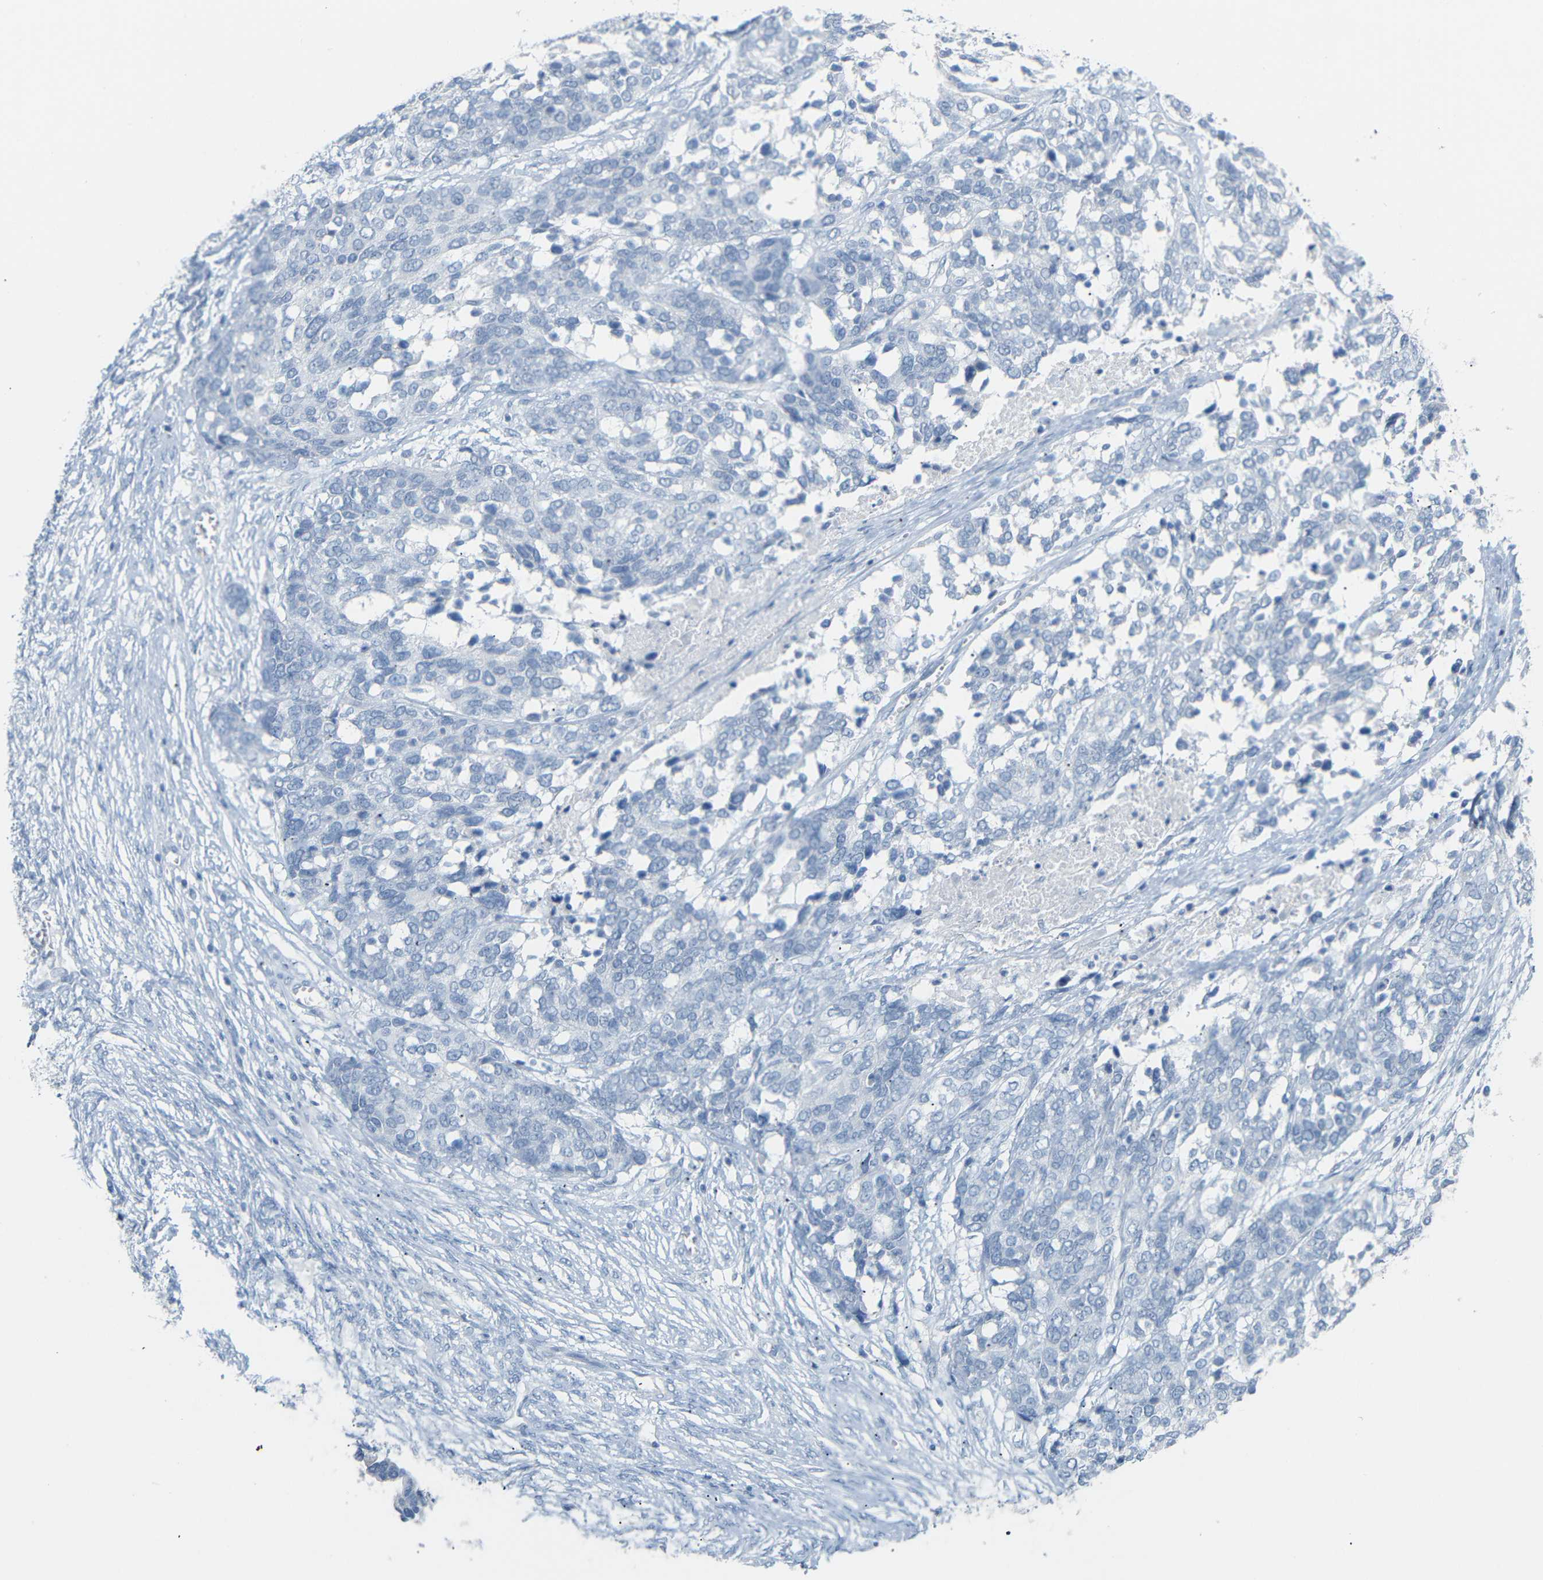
{"staining": {"intensity": "negative", "quantity": "none", "location": "none"}, "tissue": "ovarian cancer", "cell_type": "Tumor cells", "image_type": "cancer", "snomed": [{"axis": "morphology", "description": "Cystadenocarcinoma, serous, NOS"}, {"axis": "topography", "description": "Ovary"}], "caption": "IHC photomicrograph of ovarian cancer stained for a protein (brown), which displays no positivity in tumor cells.", "gene": "OPN1SW", "patient": {"sex": "female", "age": 44}}